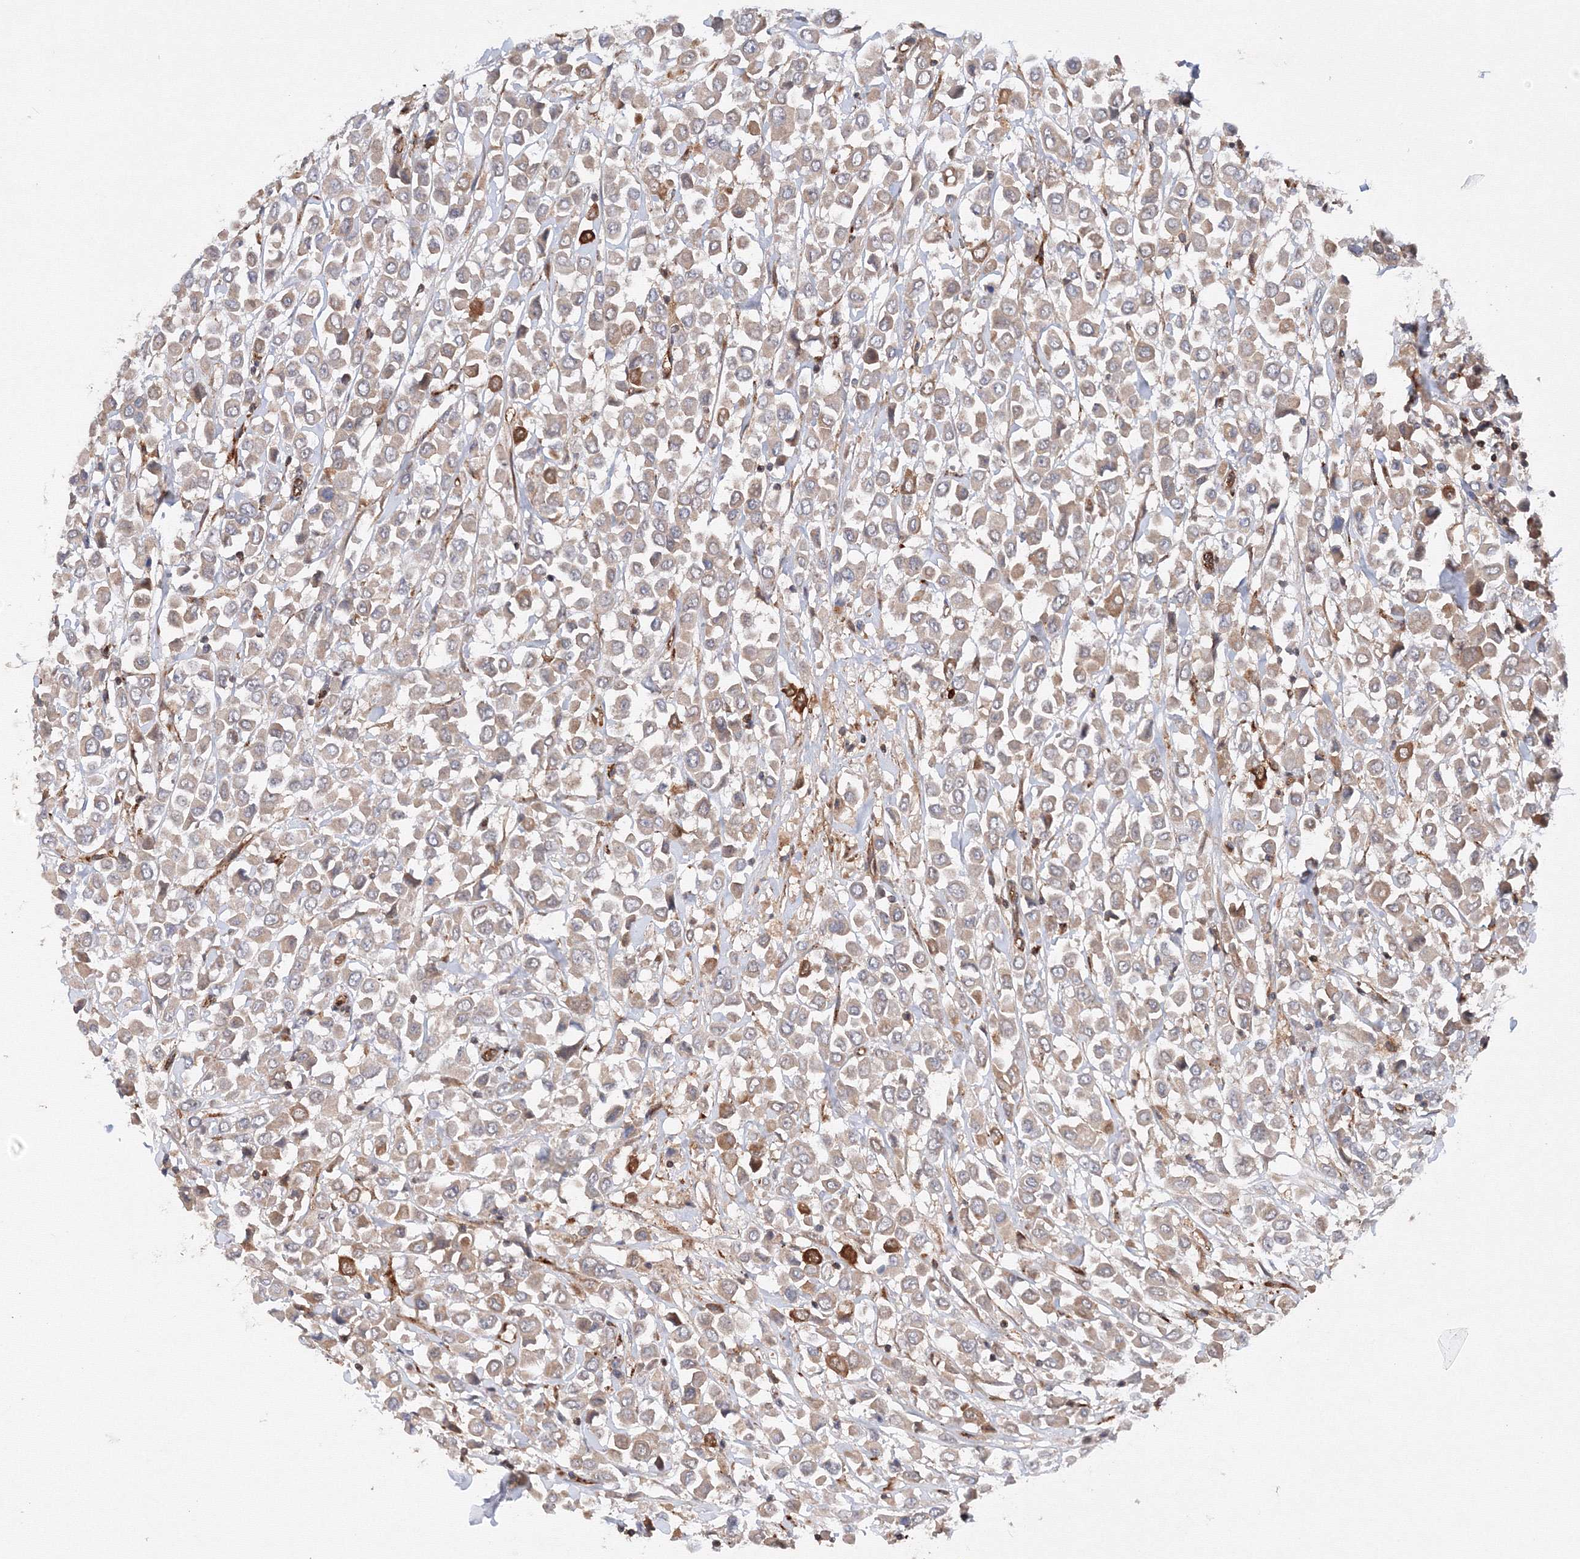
{"staining": {"intensity": "moderate", "quantity": "<25%", "location": "cytoplasmic/membranous"}, "tissue": "breast cancer", "cell_type": "Tumor cells", "image_type": "cancer", "snomed": [{"axis": "morphology", "description": "Duct carcinoma"}, {"axis": "topography", "description": "Breast"}], "caption": "Breast cancer (infiltrating ductal carcinoma) was stained to show a protein in brown. There is low levels of moderate cytoplasmic/membranous expression in approximately <25% of tumor cells.", "gene": "DCTD", "patient": {"sex": "female", "age": 61}}